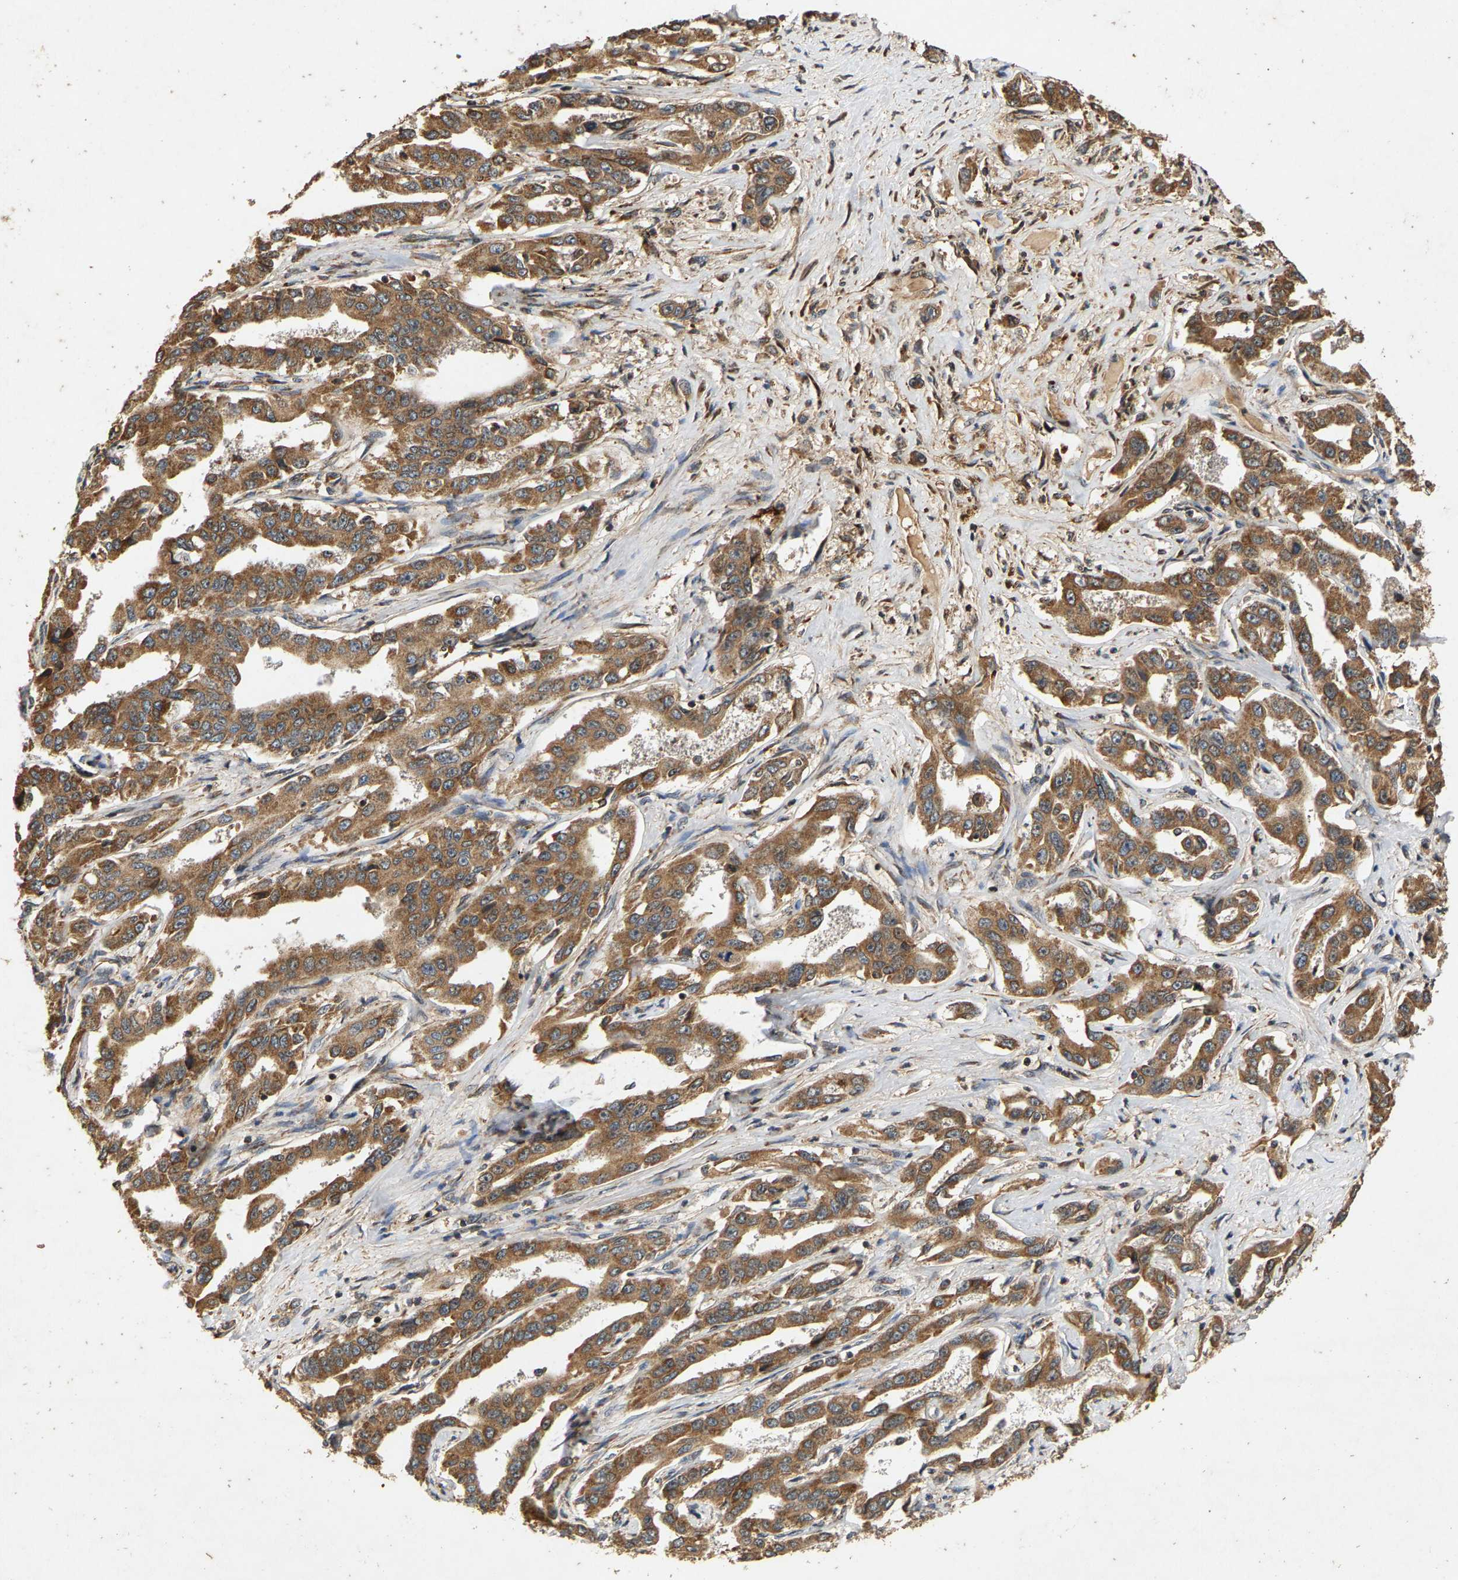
{"staining": {"intensity": "moderate", "quantity": ">75%", "location": "cytoplasmic/membranous"}, "tissue": "liver cancer", "cell_type": "Tumor cells", "image_type": "cancer", "snomed": [{"axis": "morphology", "description": "Cholangiocarcinoma"}, {"axis": "topography", "description": "Liver"}], "caption": "IHC histopathology image of human liver cancer stained for a protein (brown), which reveals medium levels of moderate cytoplasmic/membranous staining in approximately >75% of tumor cells.", "gene": "CIDEC", "patient": {"sex": "male", "age": 59}}